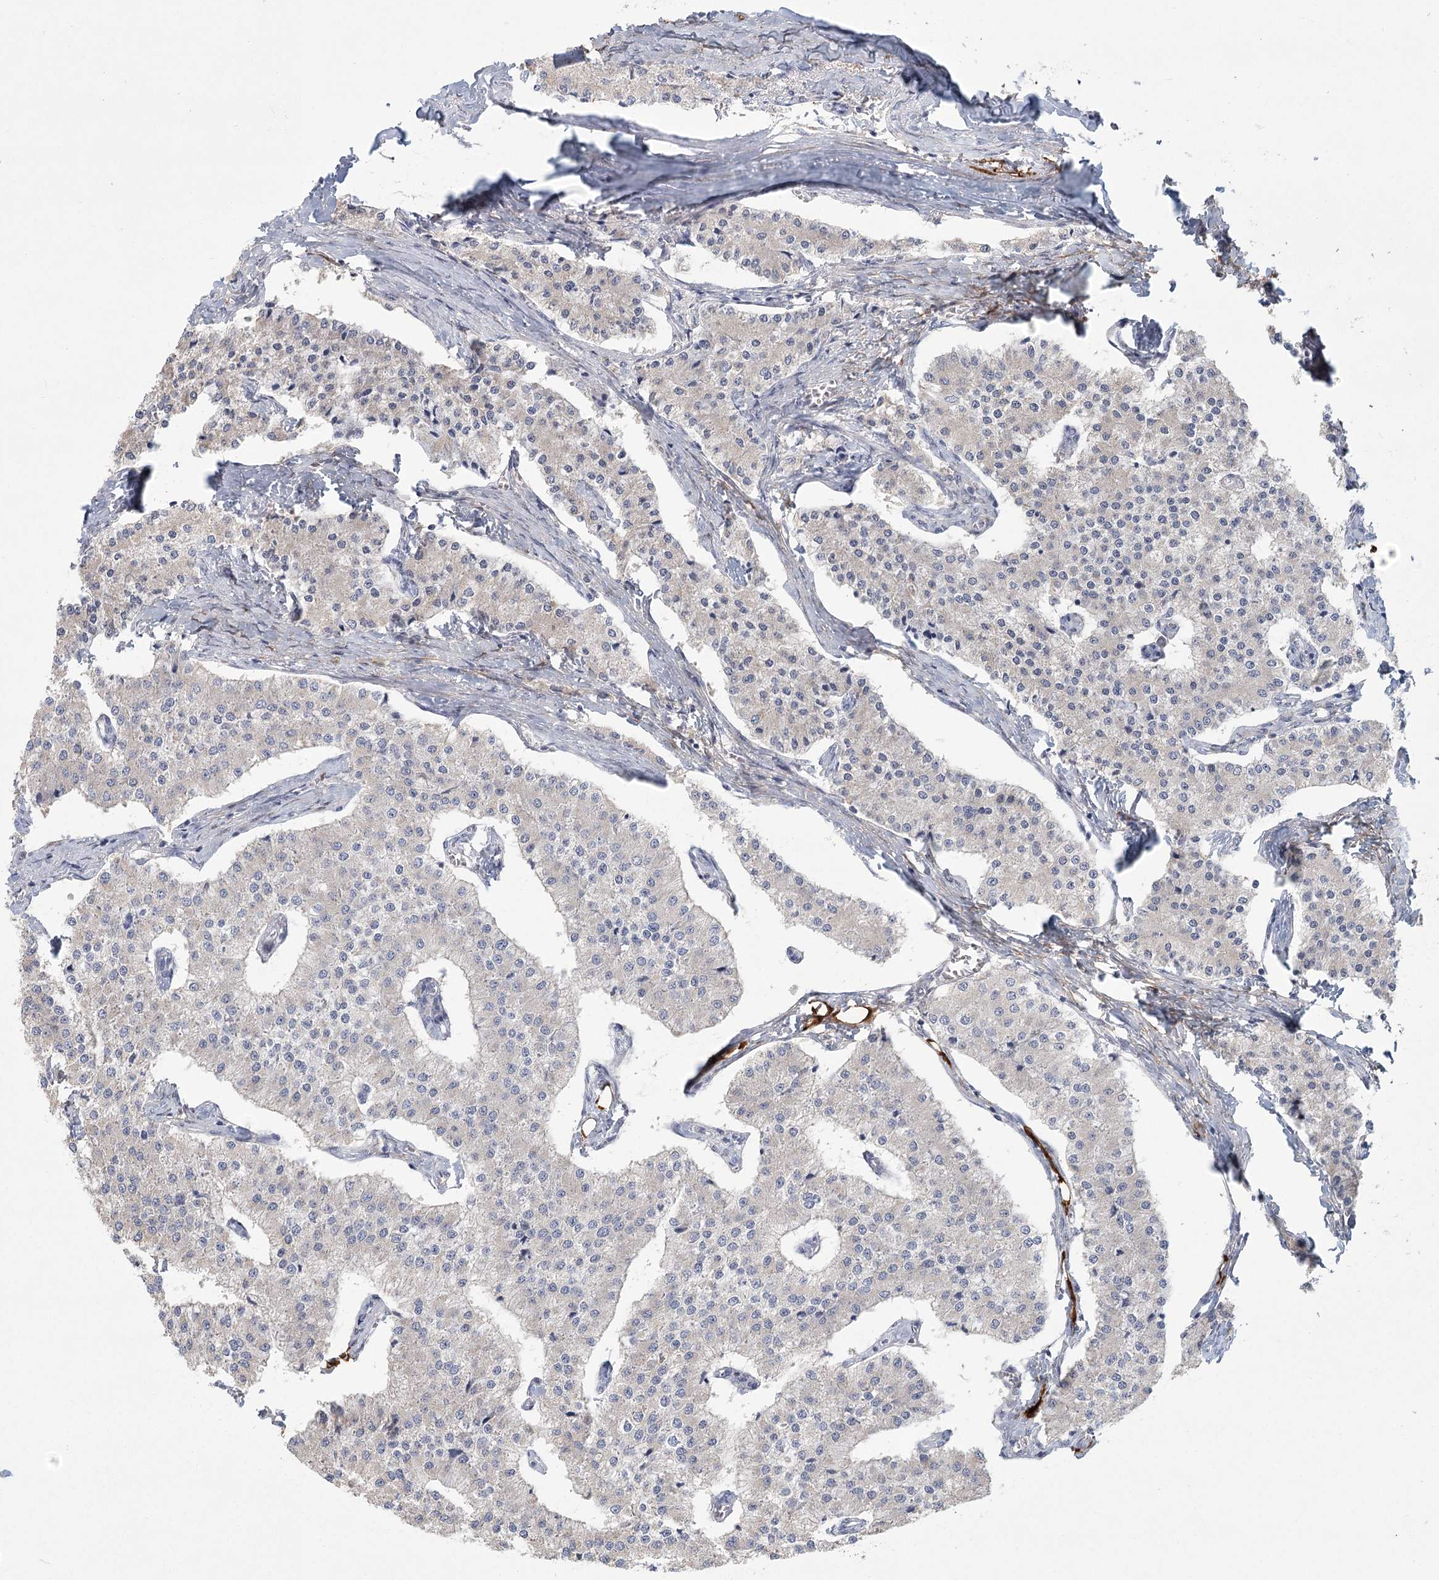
{"staining": {"intensity": "negative", "quantity": "none", "location": "none"}, "tissue": "carcinoid", "cell_type": "Tumor cells", "image_type": "cancer", "snomed": [{"axis": "morphology", "description": "Carcinoid, malignant, NOS"}, {"axis": "topography", "description": "Colon"}], "caption": "Tumor cells are negative for brown protein staining in malignant carcinoid. (IHC, brightfield microscopy, high magnification).", "gene": "CNTLN", "patient": {"sex": "female", "age": 52}}